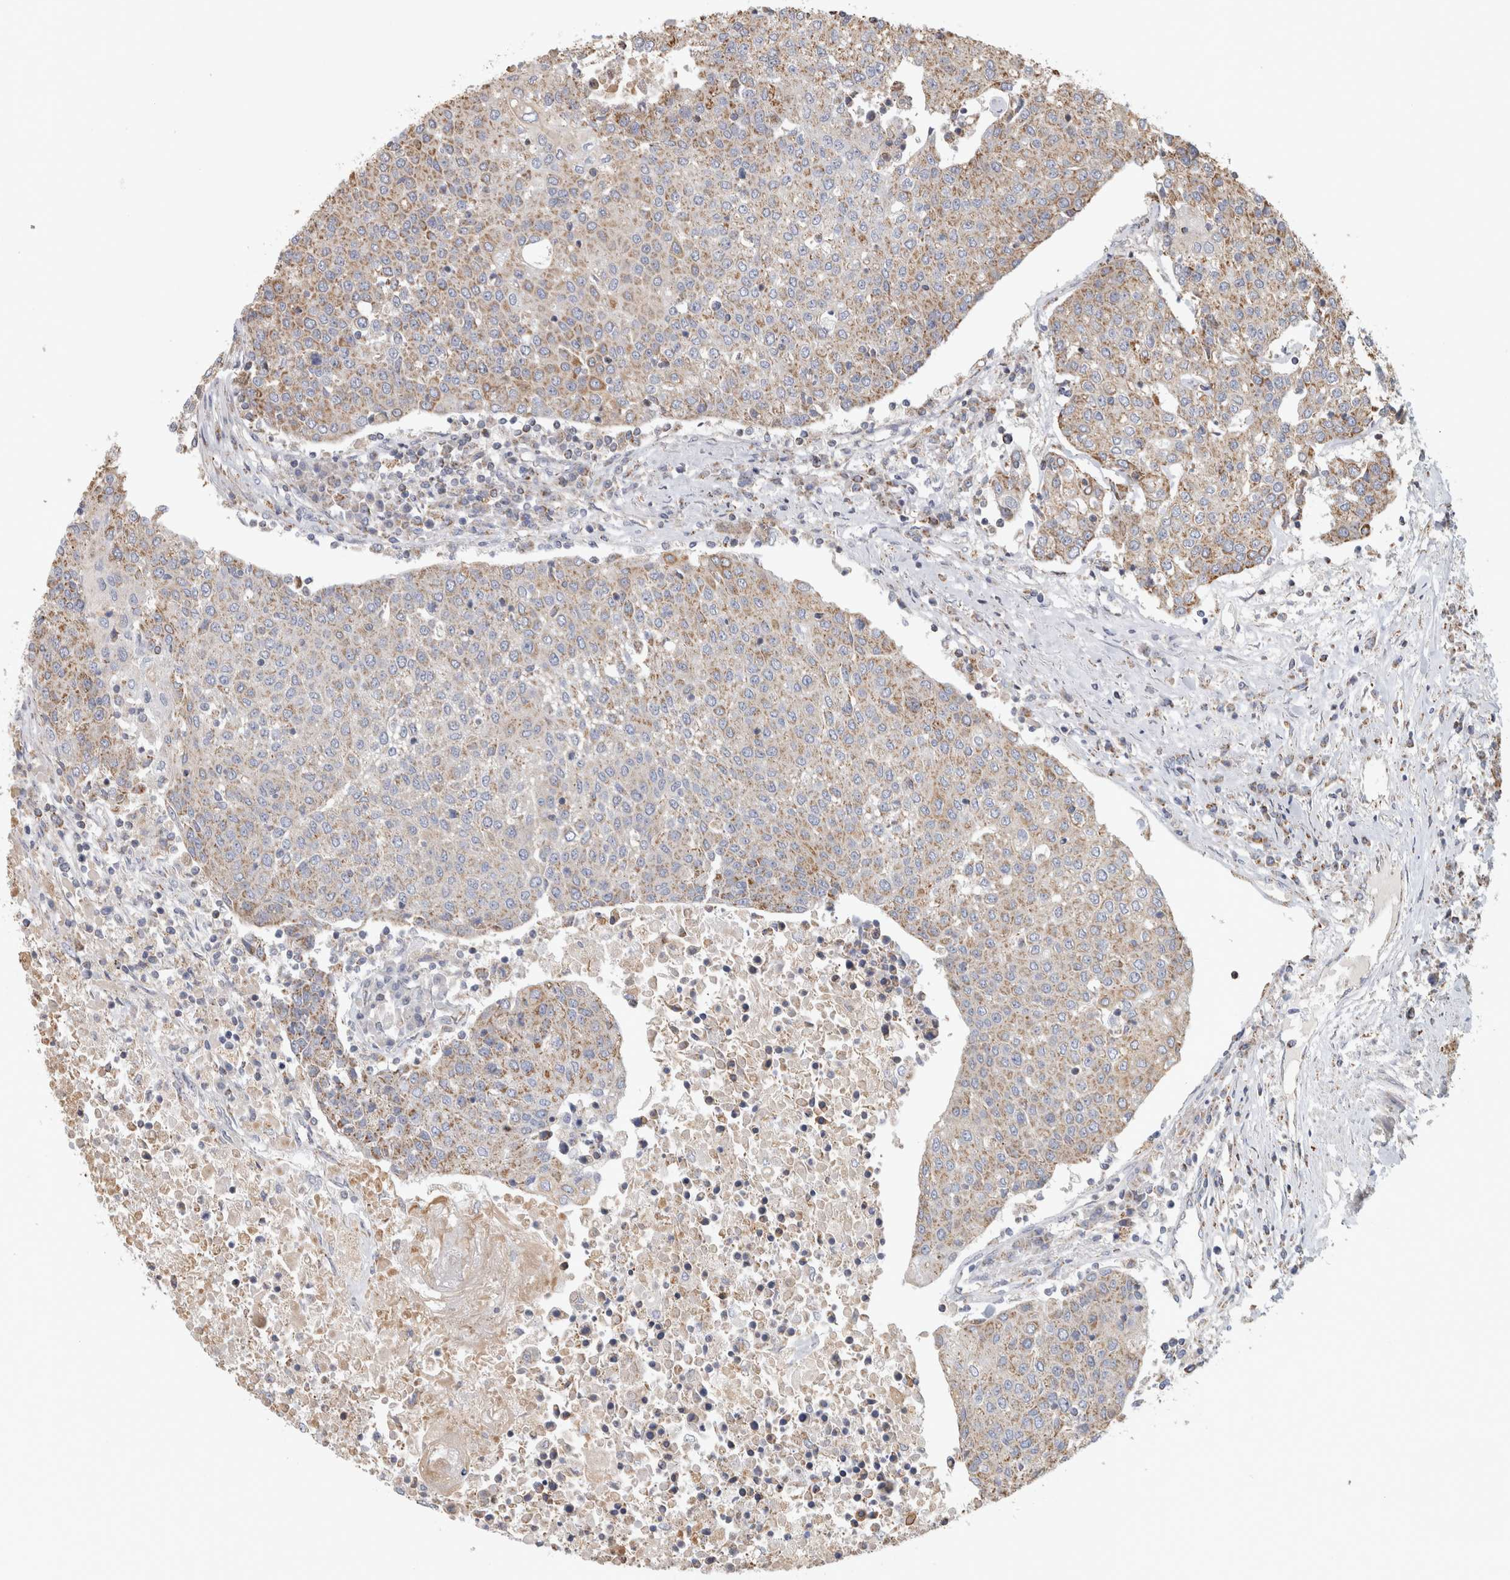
{"staining": {"intensity": "weak", "quantity": ">75%", "location": "cytoplasmic/membranous"}, "tissue": "urothelial cancer", "cell_type": "Tumor cells", "image_type": "cancer", "snomed": [{"axis": "morphology", "description": "Urothelial carcinoma, High grade"}, {"axis": "topography", "description": "Urinary bladder"}], "caption": "About >75% of tumor cells in human urothelial cancer show weak cytoplasmic/membranous protein expression as visualized by brown immunohistochemical staining.", "gene": "ST8SIA1", "patient": {"sex": "female", "age": 85}}